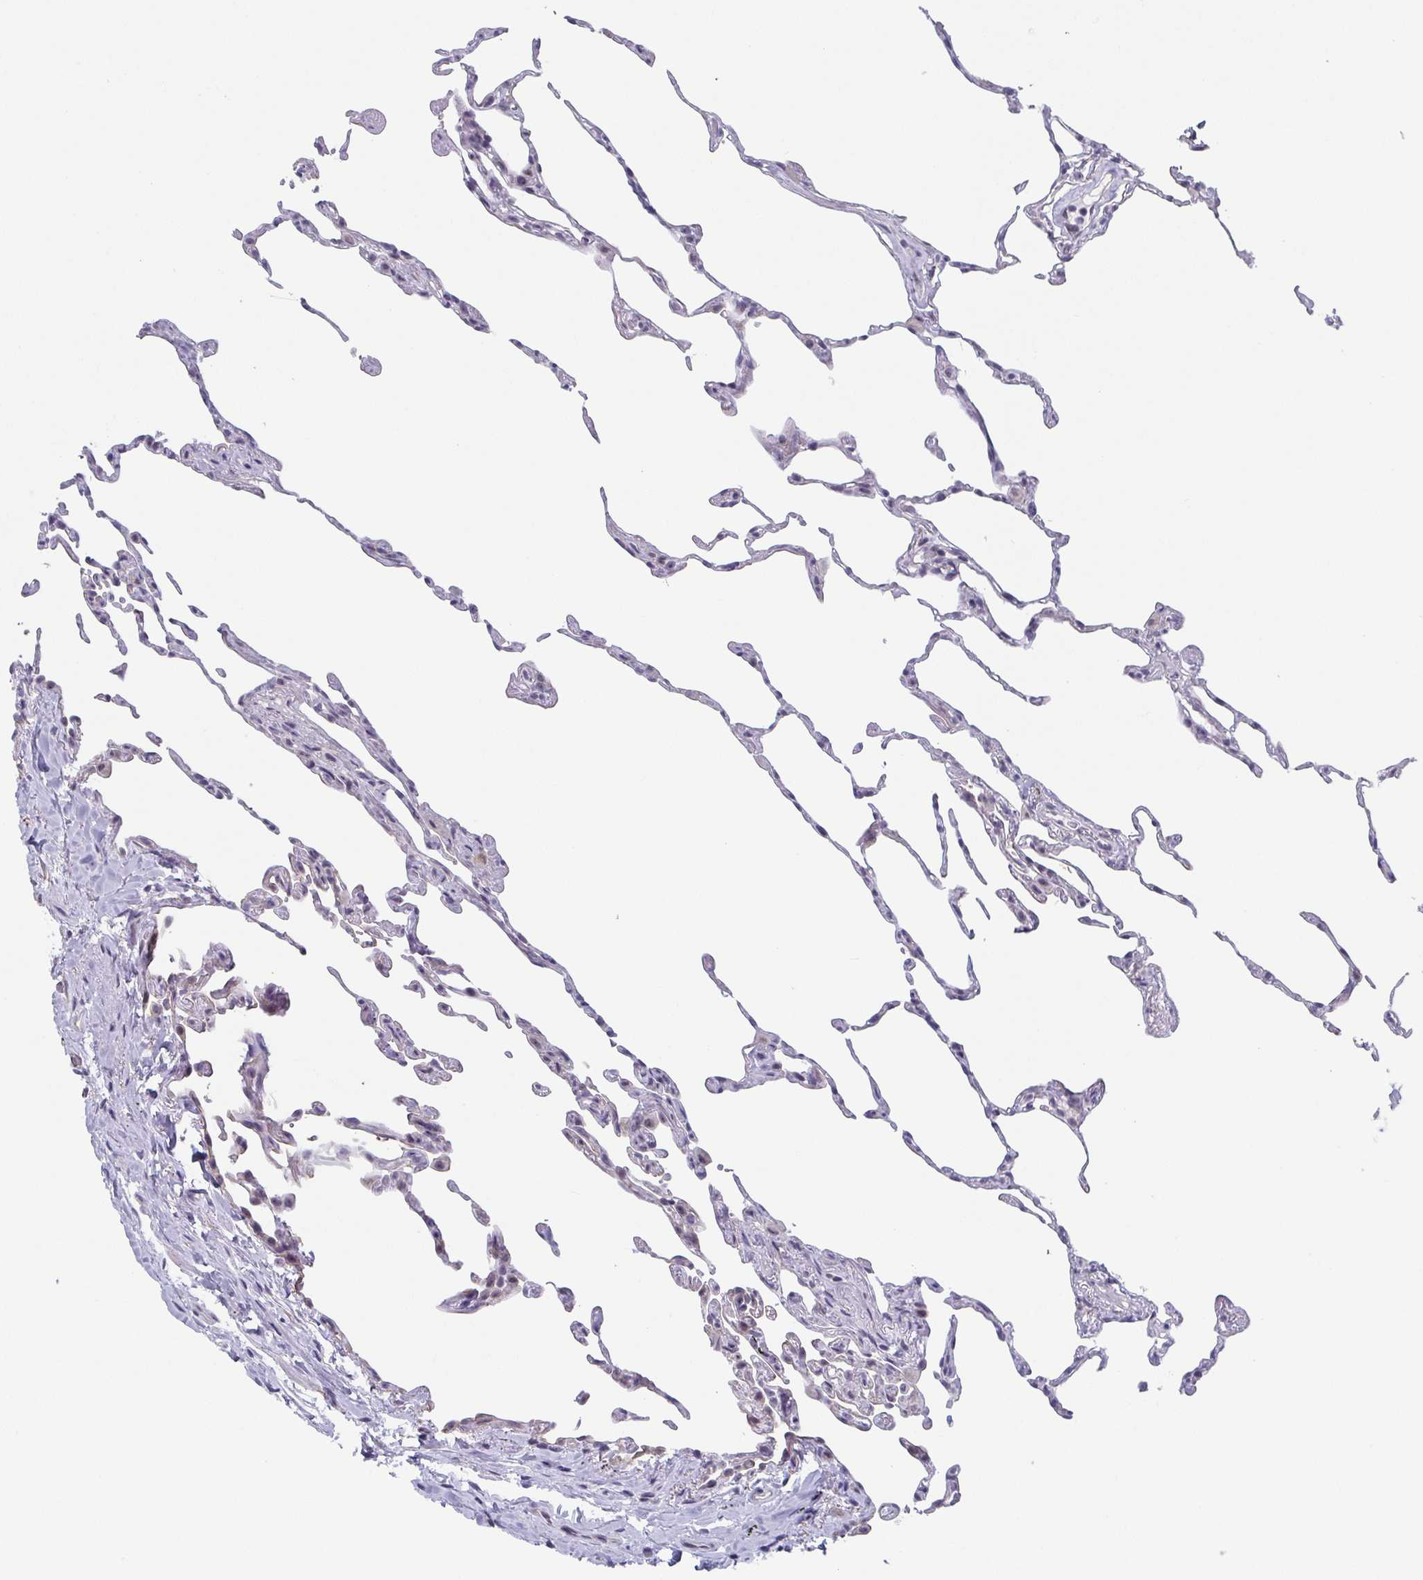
{"staining": {"intensity": "negative", "quantity": "none", "location": "none"}, "tissue": "lung", "cell_type": "Alveolar cells", "image_type": "normal", "snomed": [{"axis": "morphology", "description": "Normal tissue, NOS"}, {"axis": "topography", "description": "Lung"}], "caption": "Immunohistochemical staining of unremarkable human lung demonstrates no significant staining in alveolar cells.", "gene": "EXOSC7", "patient": {"sex": "female", "age": 57}}